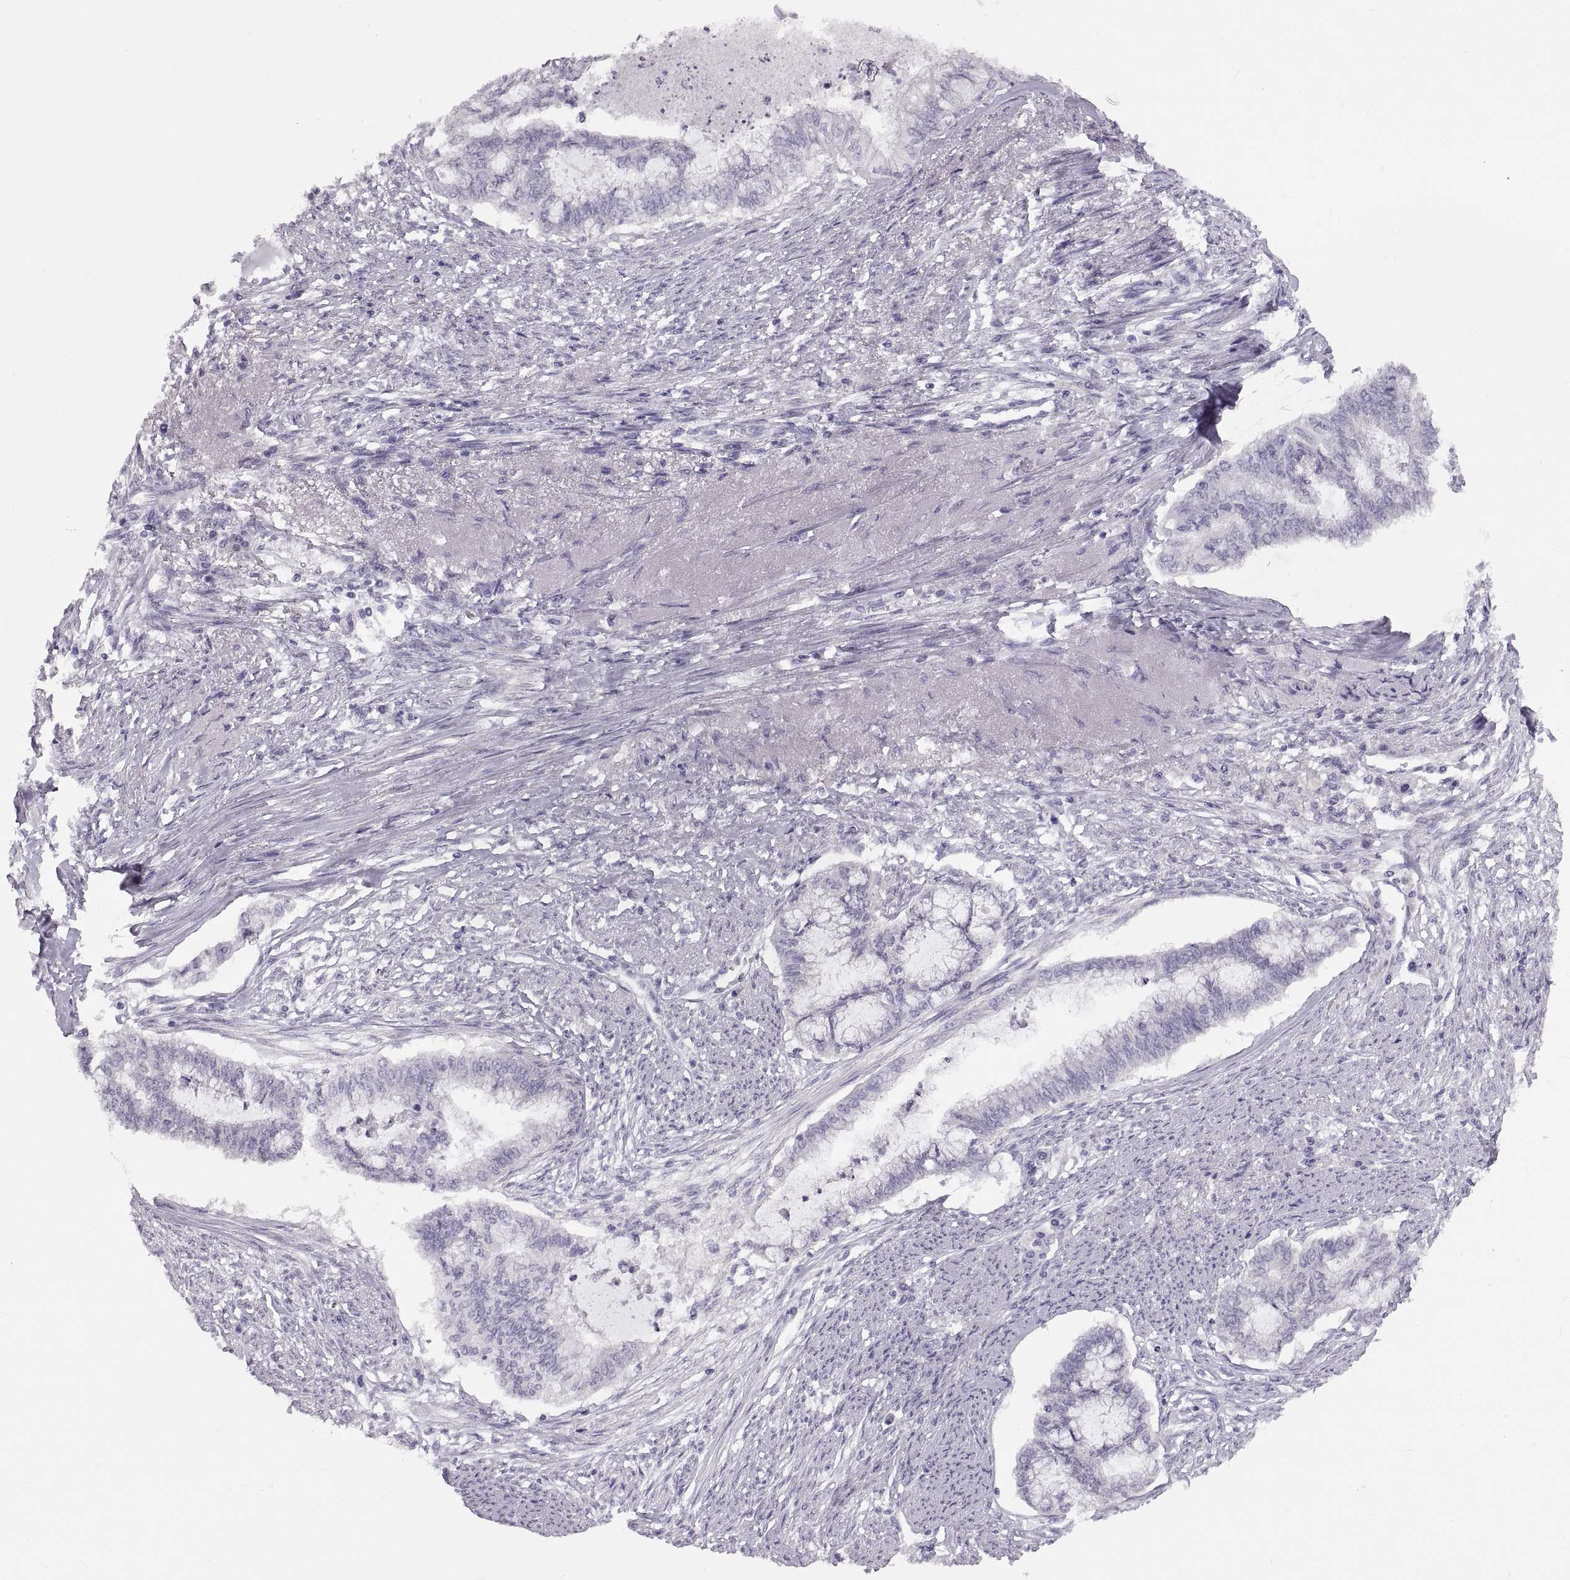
{"staining": {"intensity": "negative", "quantity": "none", "location": "none"}, "tissue": "endometrial cancer", "cell_type": "Tumor cells", "image_type": "cancer", "snomed": [{"axis": "morphology", "description": "Adenocarcinoma, NOS"}, {"axis": "topography", "description": "Endometrium"}], "caption": "This image is of endometrial adenocarcinoma stained with IHC to label a protein in brown with the nuclei are counter-stained blue. There is no expression in tumor cells. Nuclei are stained in blue.", "gene": "SPACDR", "patient": {"sex": "female", "age": 79}}